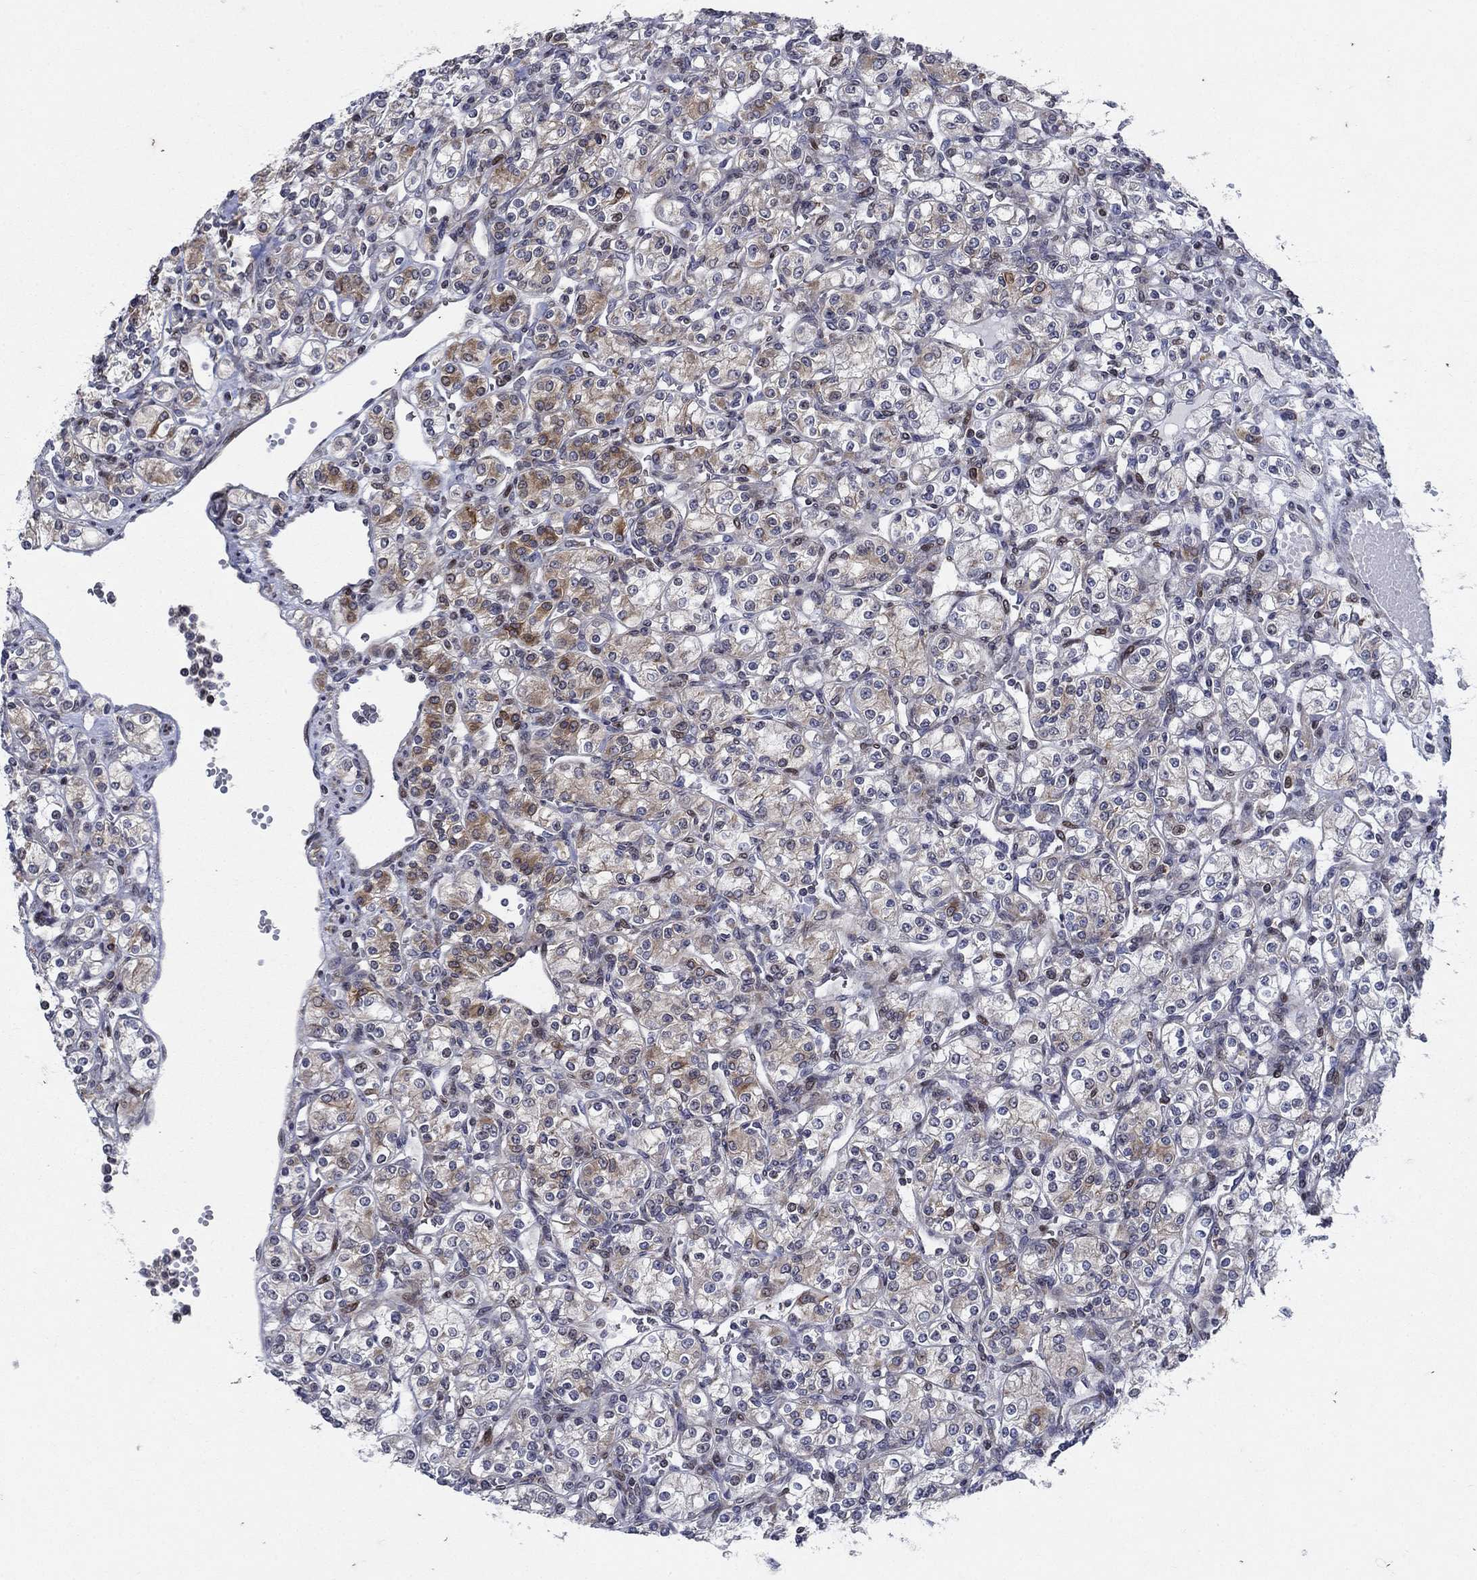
{"staining": {"intensity": "moderate", "quantity": "<25%", "location": "cytoplasmic/membranous"}, "tissue": "renal cancer", "cell_type": "Tumor cells", "image_type": "cancer", "snomed": [{"axis": "morphology", "description": "Adenocarcinoma, NOS"}, {"axis": "topography", "description": "Kidney"}], "caption": "An image showing moderate cytoplasmic/membranous staining in approximately <25% of tumor cells in renal adenocarcinoma, as visualized by brown immunohistochemical staining.", "gene": "DHRS7", "patient": {"sex": "male", "age": 77}}